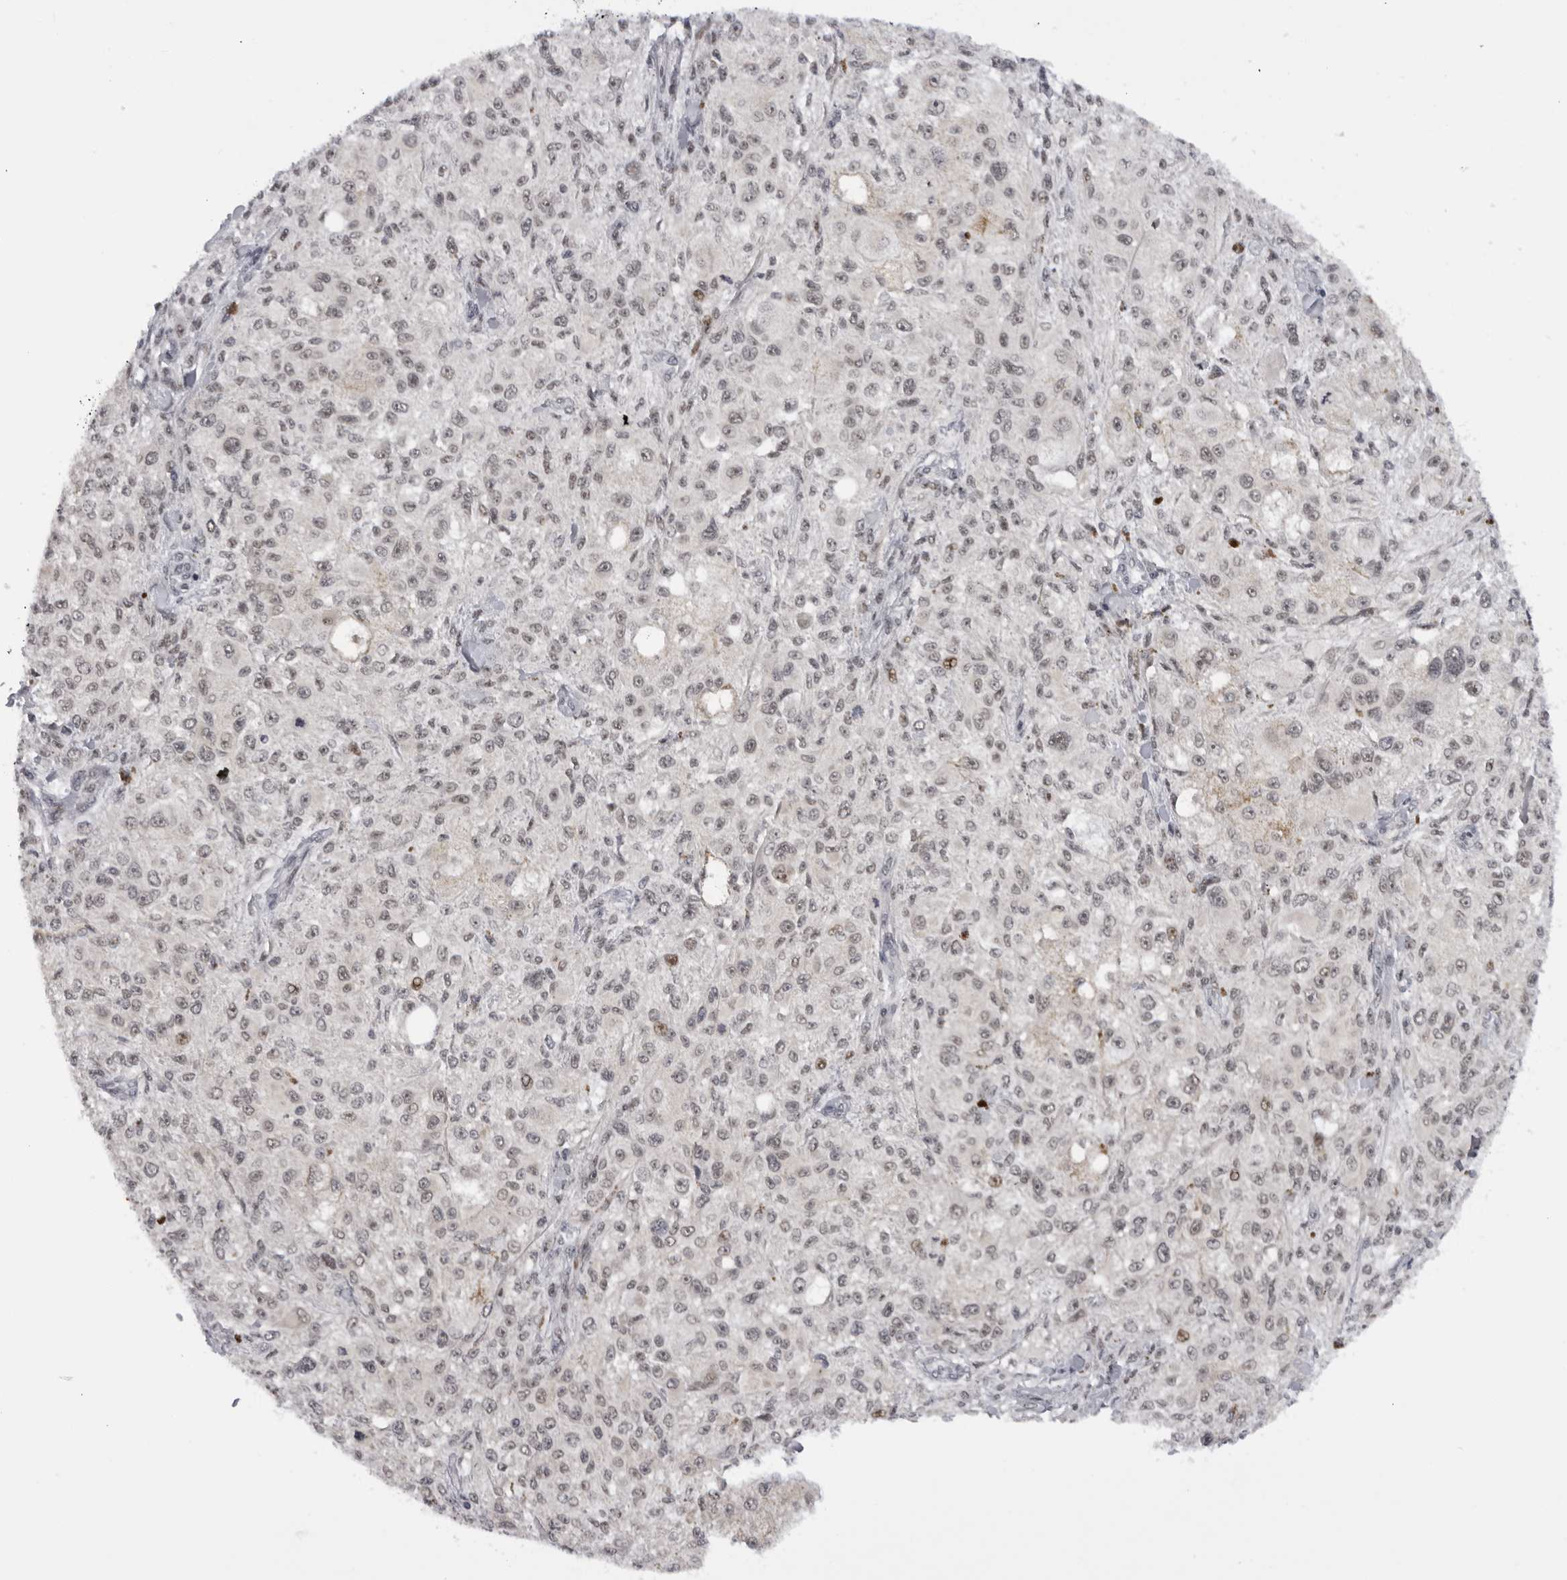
{"staining": {"intensity": "weak", "quantity": "<25%", "location": "nuclear"}, "tissue": "melanoma", "cell_type": "Tumor cells", "image_type": "cancer", "snomed": [{"axis": "morphology", "description": "Necrosis, NOS"}, {"axis": "morphology", "description": "Malignant melanoma, NOS"}, {"axis": "topography", "description": "Skin"}], "caption": "Malignant melanoma stained for a protein using IHC demonstrates no positivity tumor cells.", "gene": "ALPK2", "patient": {"sex": "female", "age": 87}}